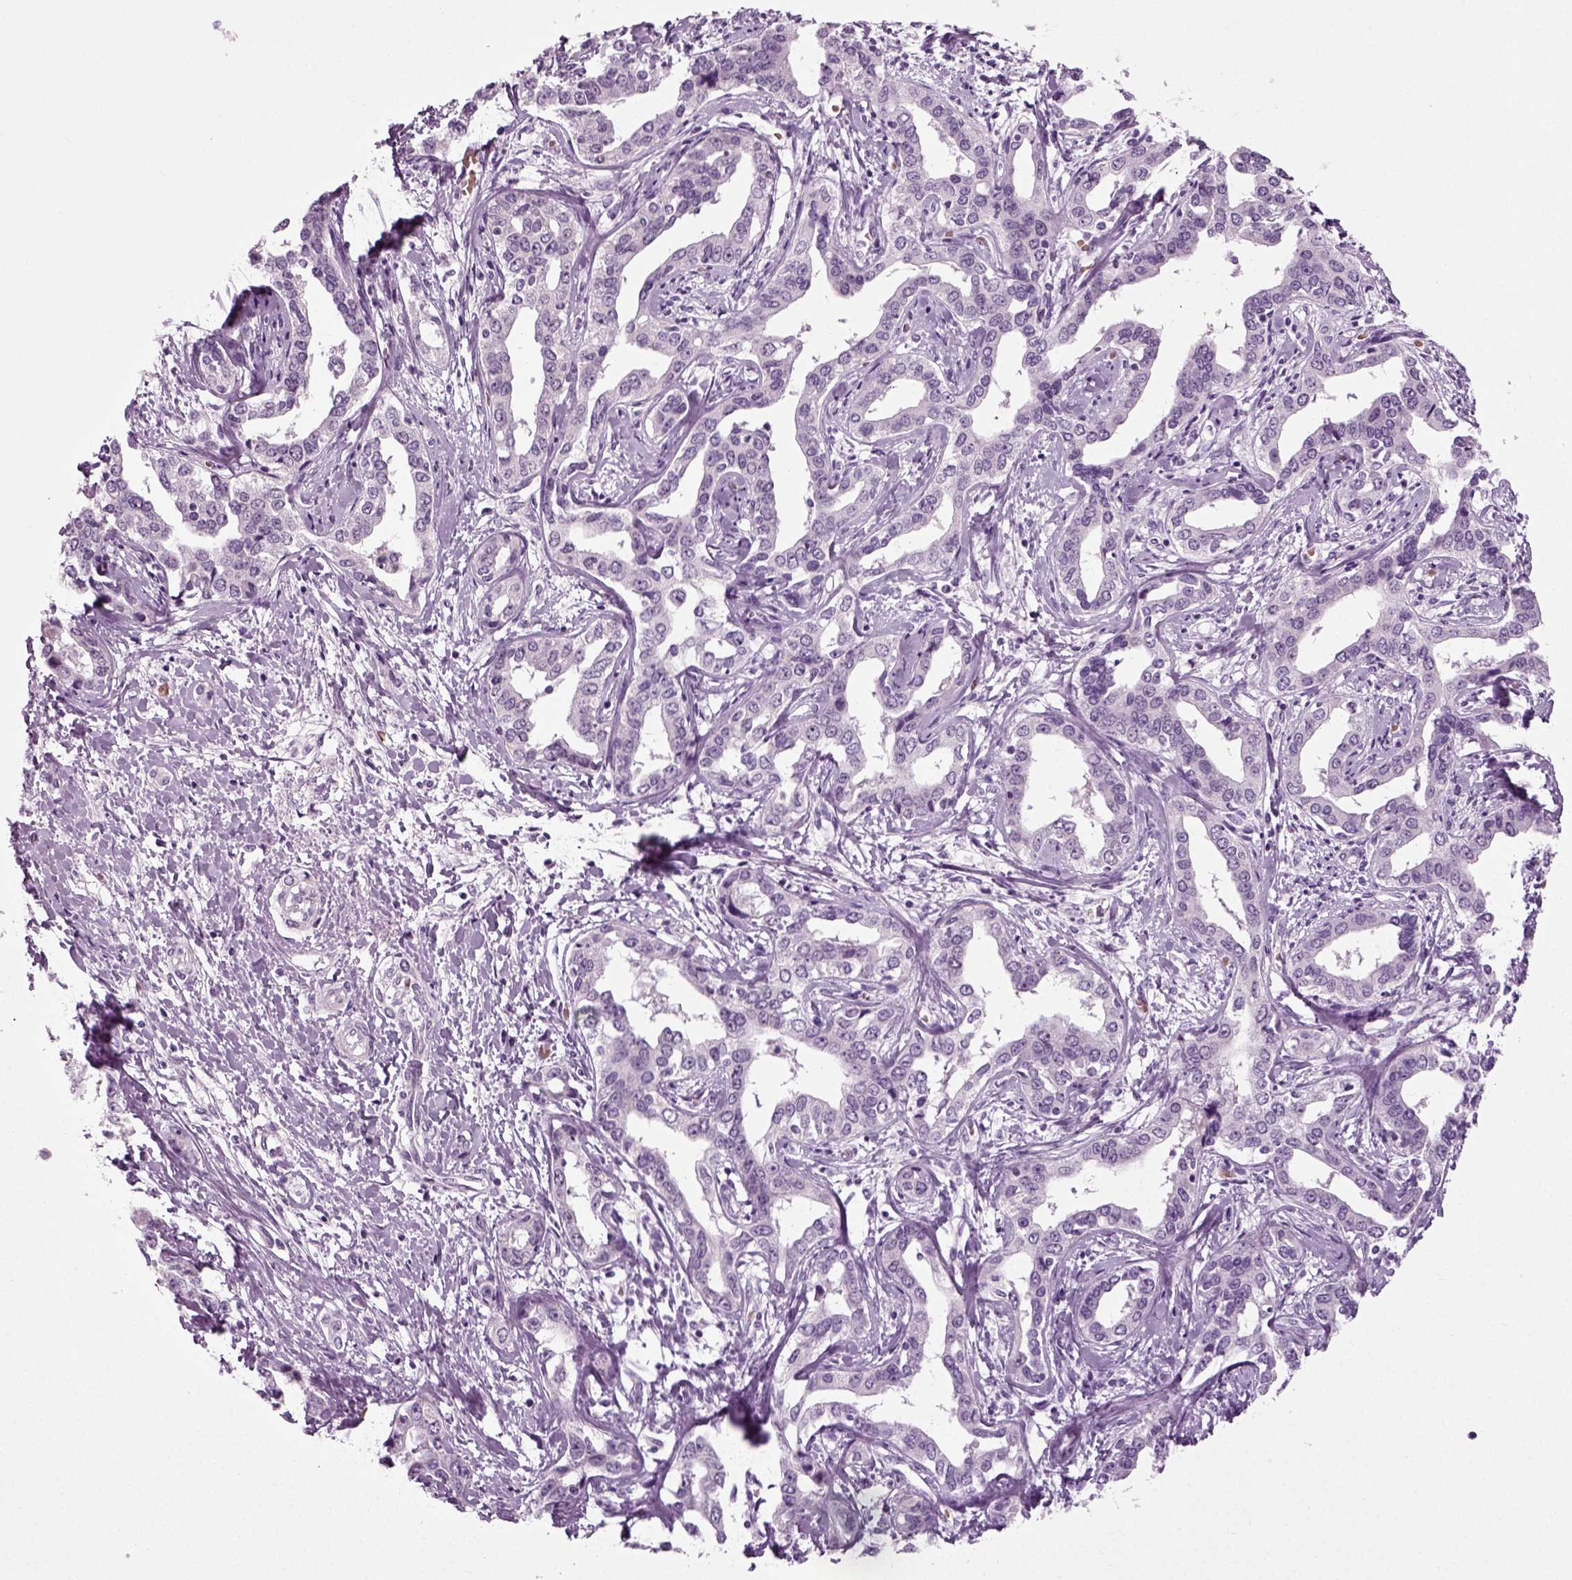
{"staining": {"intensity": "negative", "quantity": "none", "location": "none"}, "tissue": "liver cancer", "cell_type": "Tumor cells", "image_type": "cancer", "snomed": [{"axis": "morphology", "description": "Cholangiocarcinoma"}, {"axis": "topography", "description": "Liver"}], "caption": "High magnification brightfield microscopy of cholangiocarcinoma (liver) stained with DAB (brown) and counterstained with hematoxylin (blue): tumor cells show no significant expression.", "gene": "ZC2HC1C", "patient": {"sex": "male", "age": 59}}